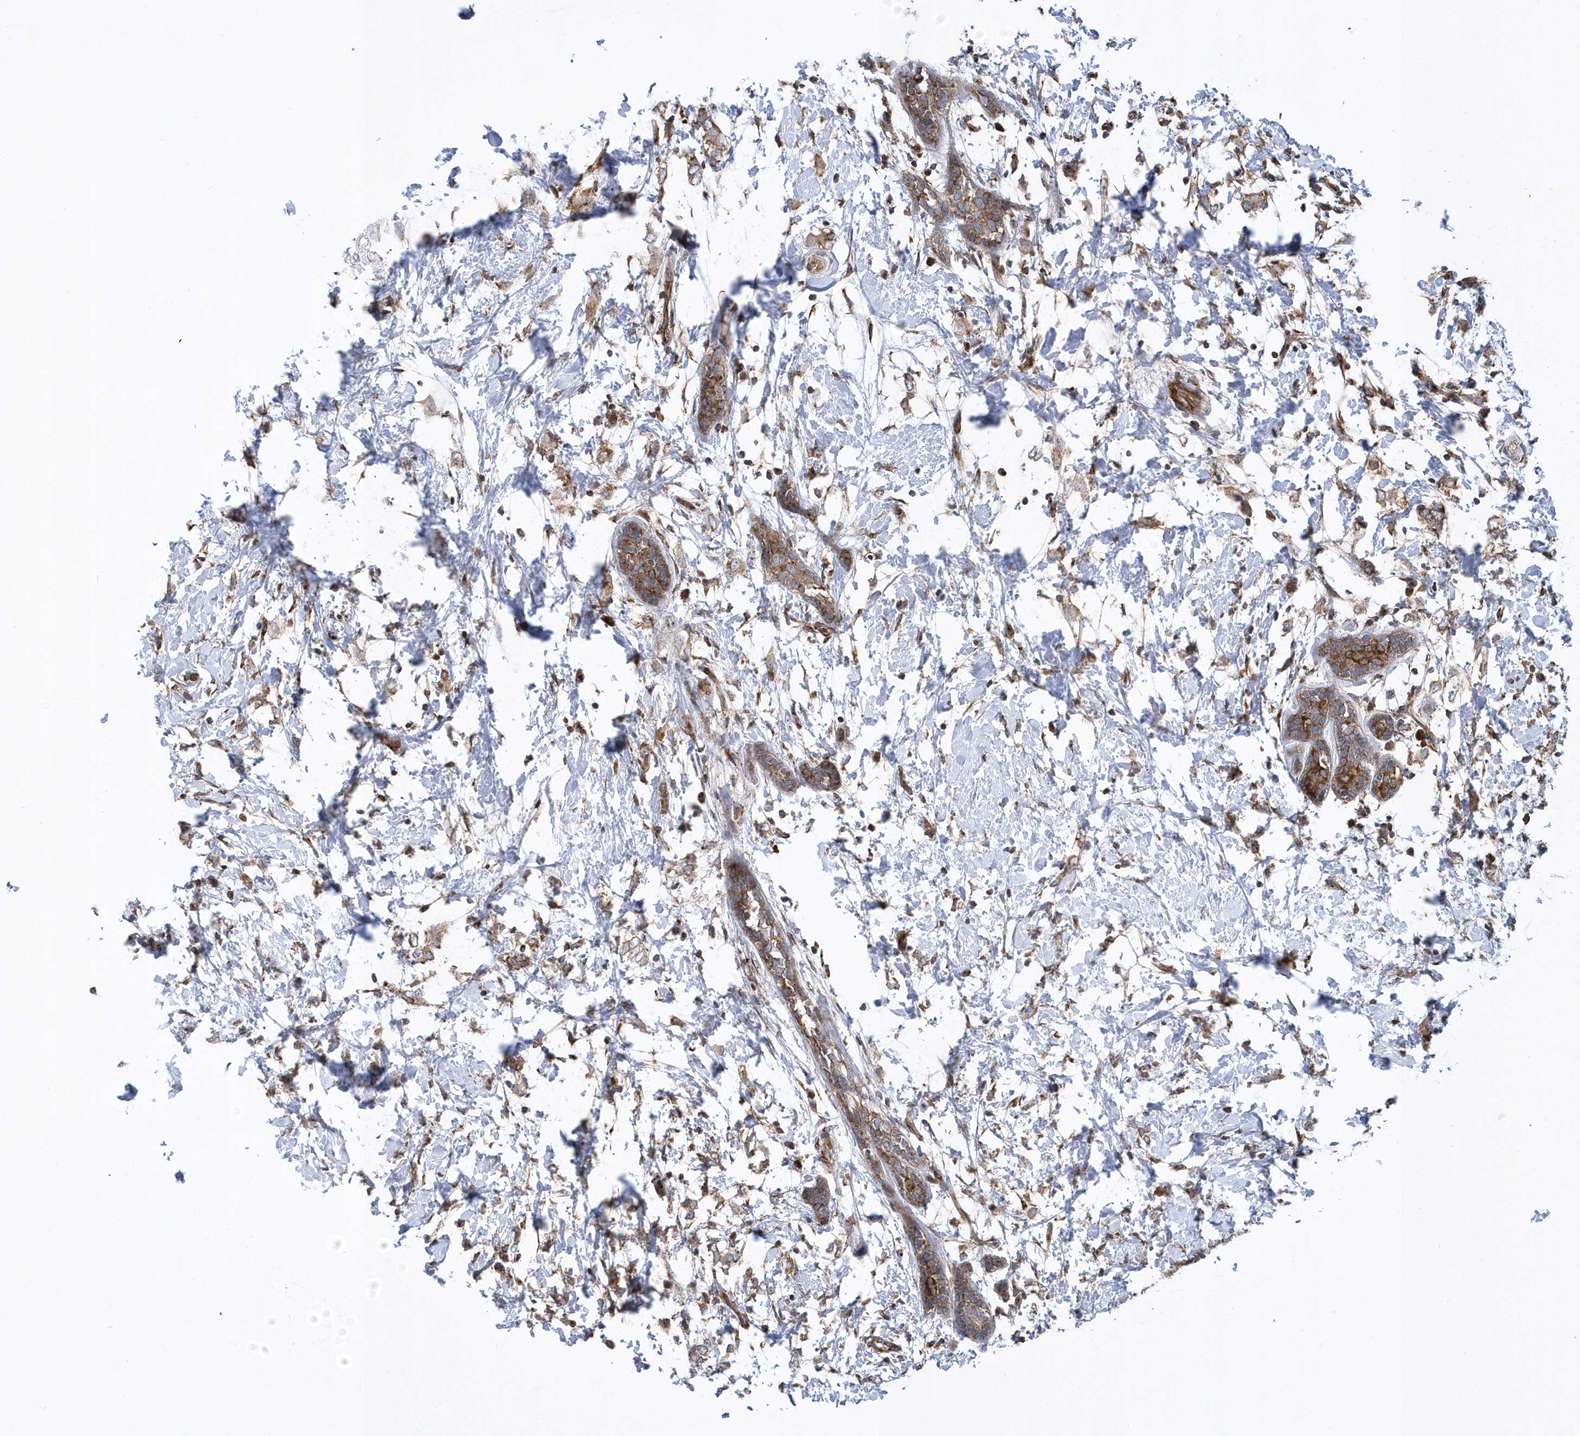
{"staining": {"intensity": "moderate", "quantity": ">75%", "location": "cytoplasmic/membranous"}, "tissue": "breast cancer", "cell_type": "Tumor cells", "image_type": "cancer", "snomed": [{"axis": "morphology", "description": "Normal tissue, NOS"}, {"axis": "morphology", "description": "Lobular carcinoma"}, {"axis": "topography", "description": "Breast"}], "caption": "Protein staining exhibits moderate cytoplasmic/membranous positivity in about >75% of tumor cells in breast lobular carcinoma. Nuclei are stained in blue.", "gene": "PHF1", "patient": {"sex": "female", "age": 47}}